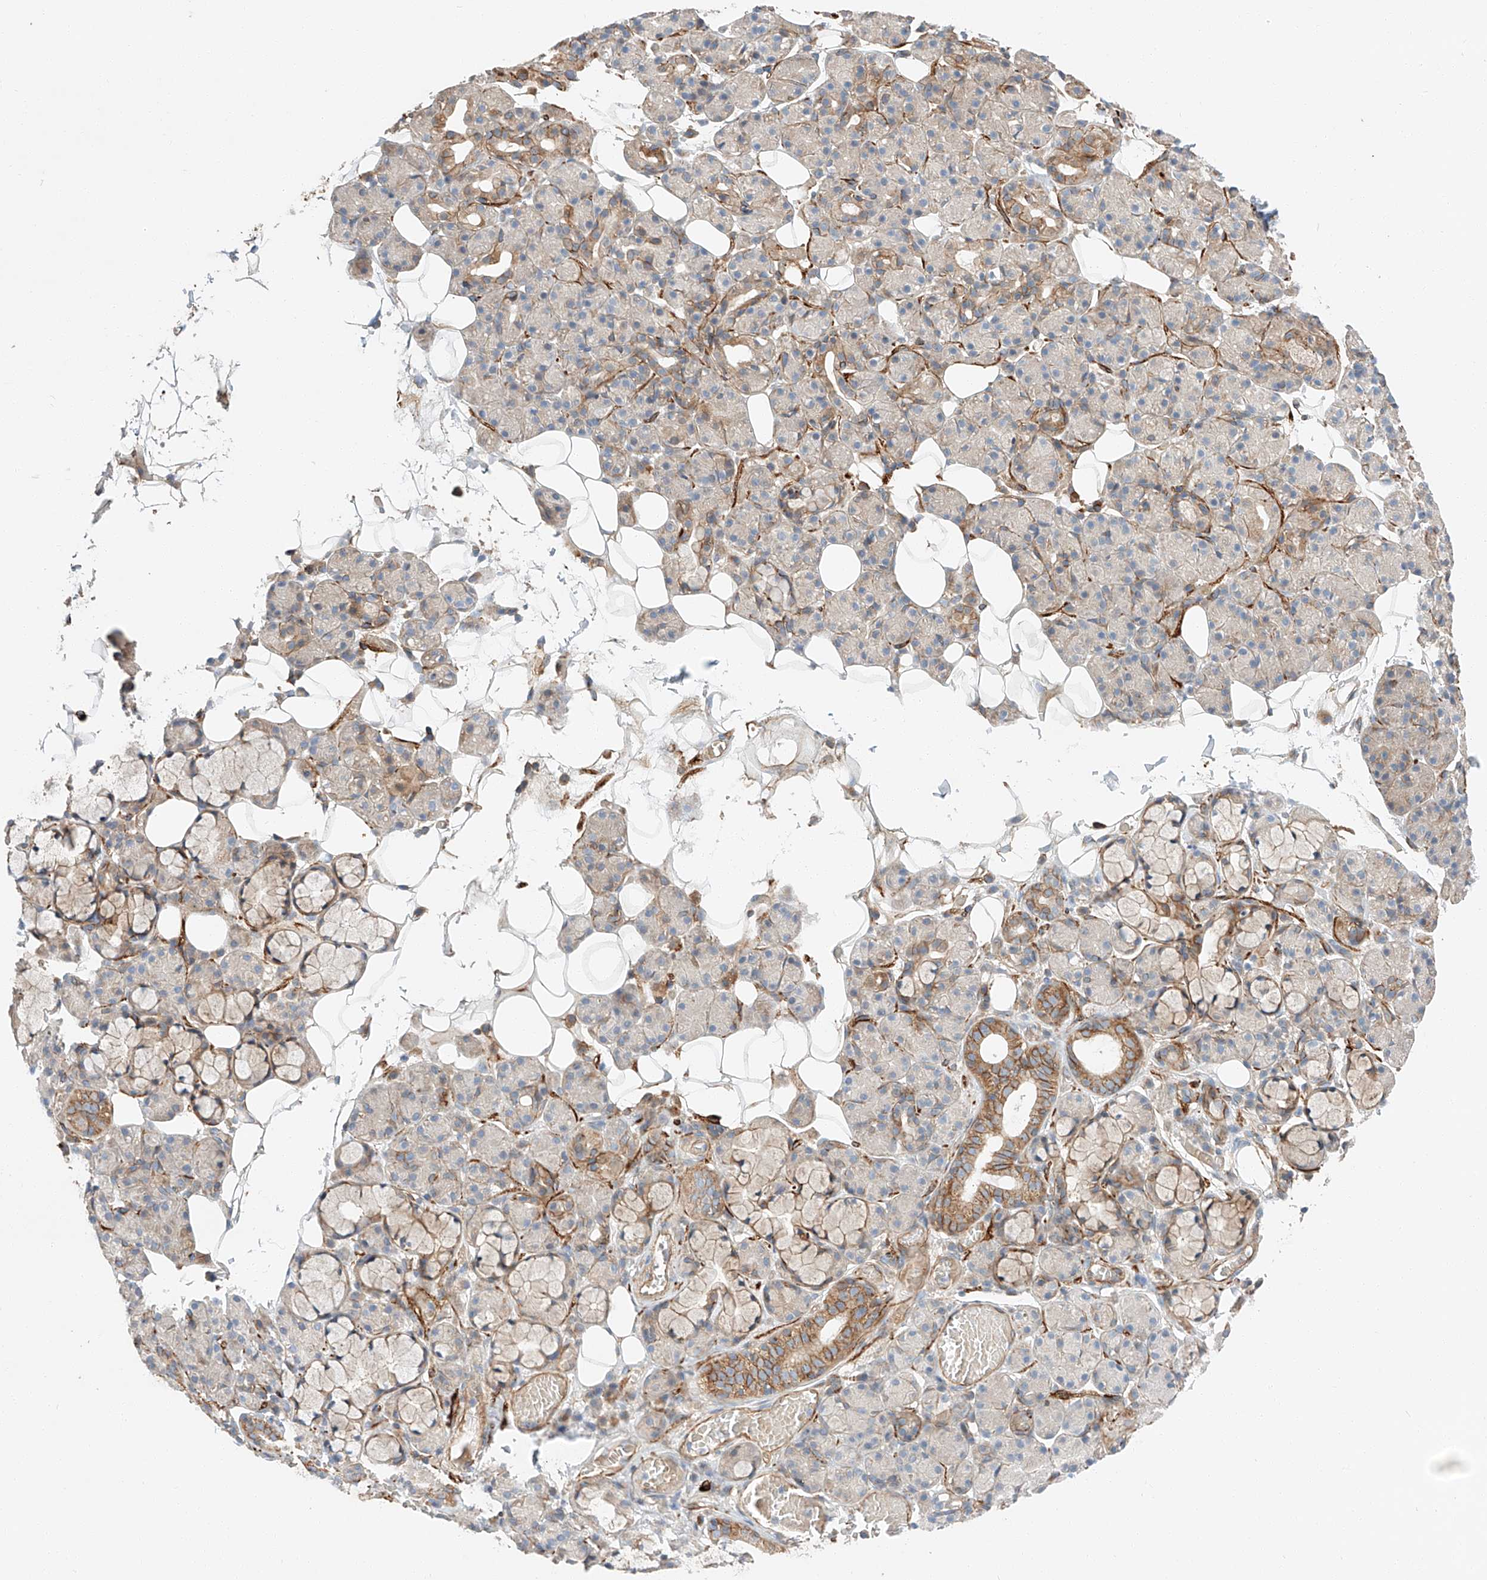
{"staining": {"intensity": "moderate", "quantity": "<25%", "location": "cytoplasmic/membranous"}, "tissue": "salivary gland", "cell_type": "Glandular cells", "image_type": "normal", "snomed": [{"axis": "morphology", "description": "Normal tissue, NOS"}, {"axis": "topography", "description": "Salivary gland"}], "caption": "Approximately <25% of glandular cells in normal salivary gland exhibit moderate cytoplasmic/membranous protein staining as visualized by brown immunohistochemical staining.", "gene": "MINDY4", "patient": {"sex": "male", "age": 63}}